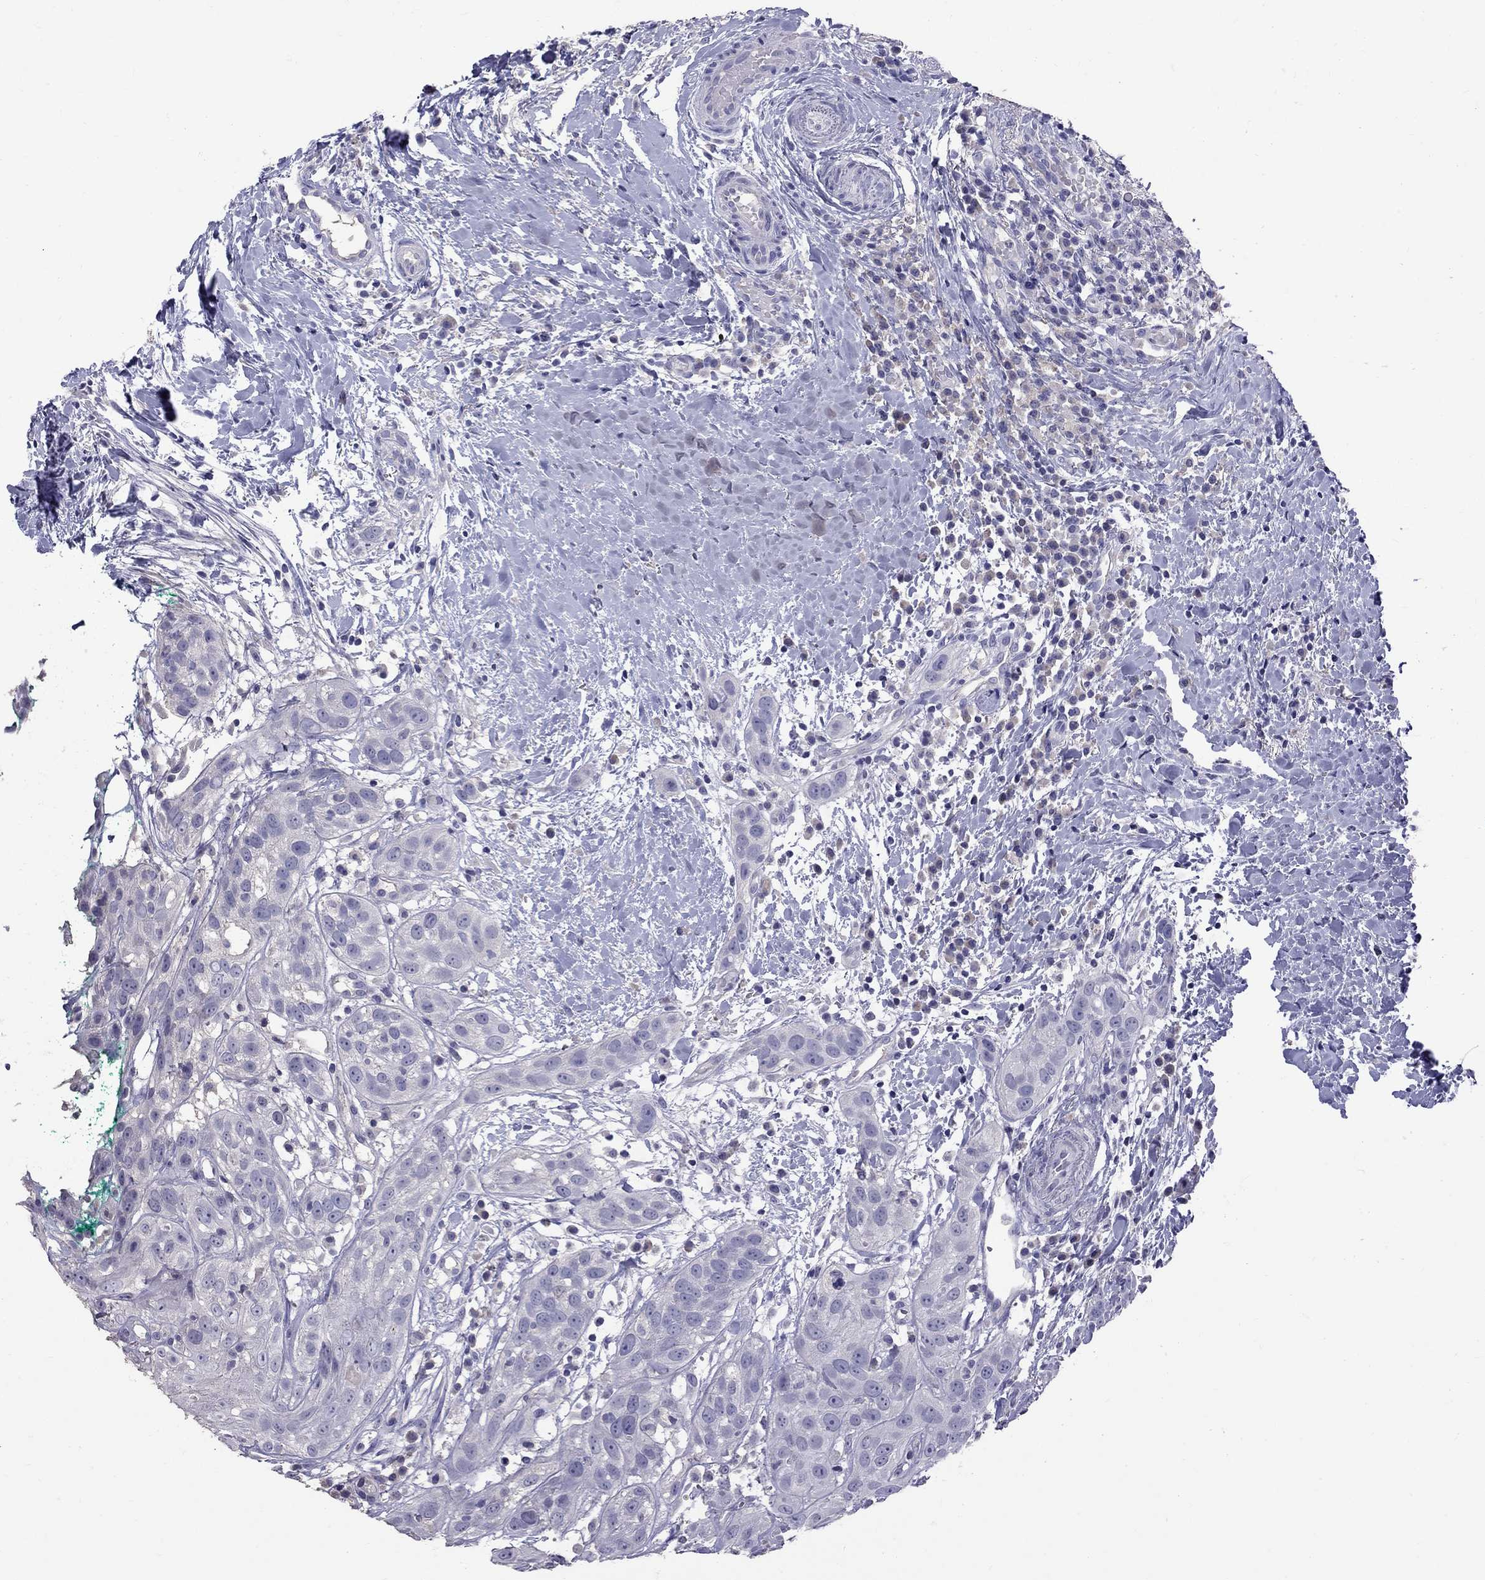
{"staining": {"intensity": "negative", "quantity": "none", "location": "none"}, "tissue": "head and neck cancer", "cell_type": "Tumor cells", "image_type": "cancer", "snomed": [{"axis": "morphology", "description": "Normal tissue, NOS"}, {"axis": "morphology", "description": "Squamous cell carcinoma, NOS"}, {"axis": "topography", "description": "Oral tissue"}, {"axis": "topography", "description": "Salivary gland"}, {"axis": "topography", "description": "Head-Neck"}], "caption": "The immunohistochemistry histopathology image has no significant staining in tumor cells of head and neck cancer tissue.", "gene": "CFAP91", "patient": {"sex": "female", "age": 62}}